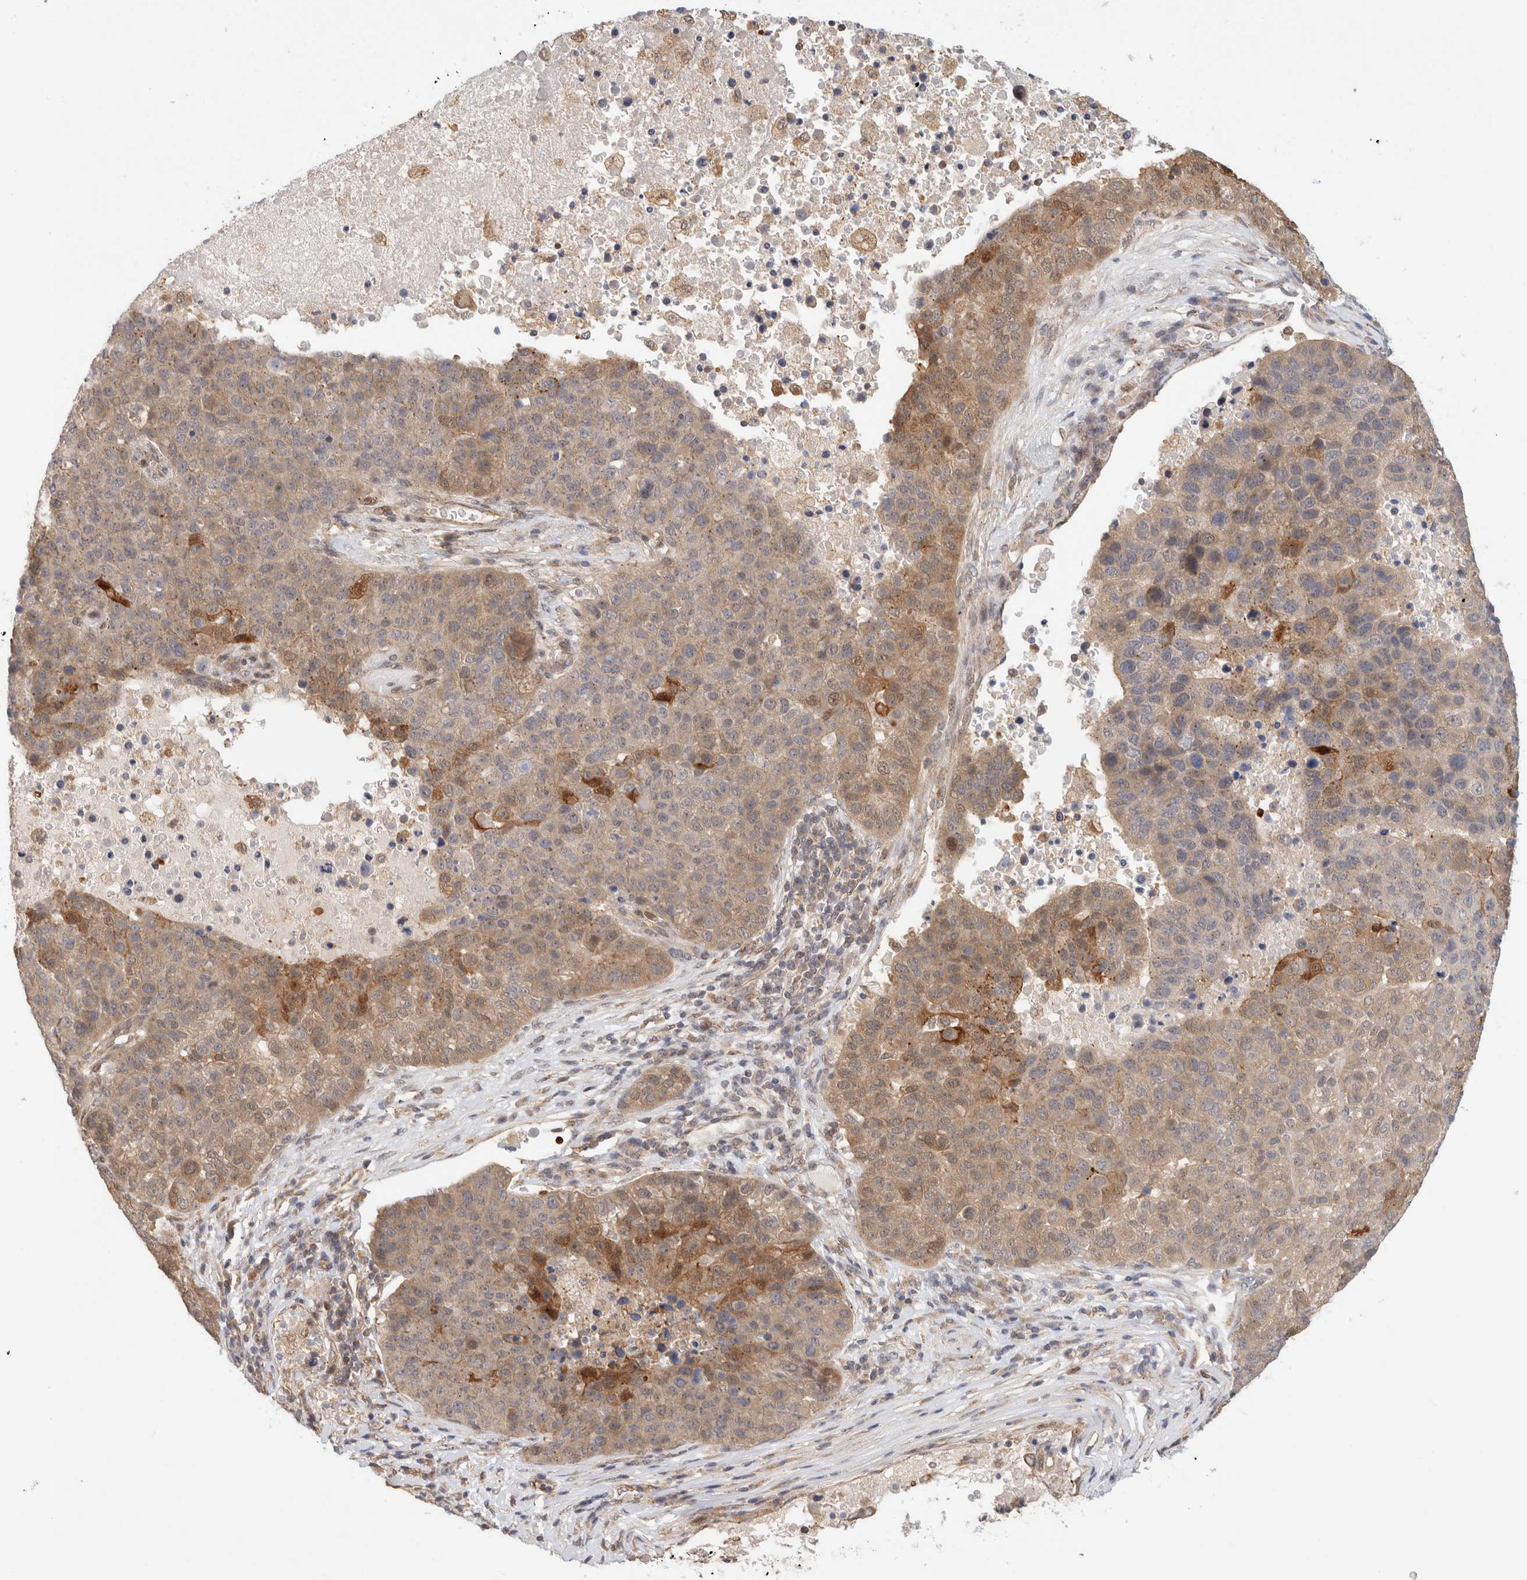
{"staining": {"intensity": "moderate", "quantity": "<25%", "location": "cytoplasmic/membranous"}, "tissue": "pancreatic cancer", "cell_type": "Tumor cells", "image_type": "cancer", "snomed": [{"axis": "morphology", "description": "Adenocarcinoma, NOS"}, {"axis": "topography", "description": "Pancreas"}], "caption": "IHC staining of adenocarcinoma (pancreatic), which reveals low levels of moderate cytoplasmic/membranous staining in approximately <25% of tumor cells indicating moderate cytoplasmic/membranous protein positivity. The staining was performed using DAB (3,3'-diaminobenzidine) (brown) for protein detection and nuclei were counterstained in hematoxylin (blue).", "gene": "OTUD6B", "patient": {"sex": "female", "age": 61}}